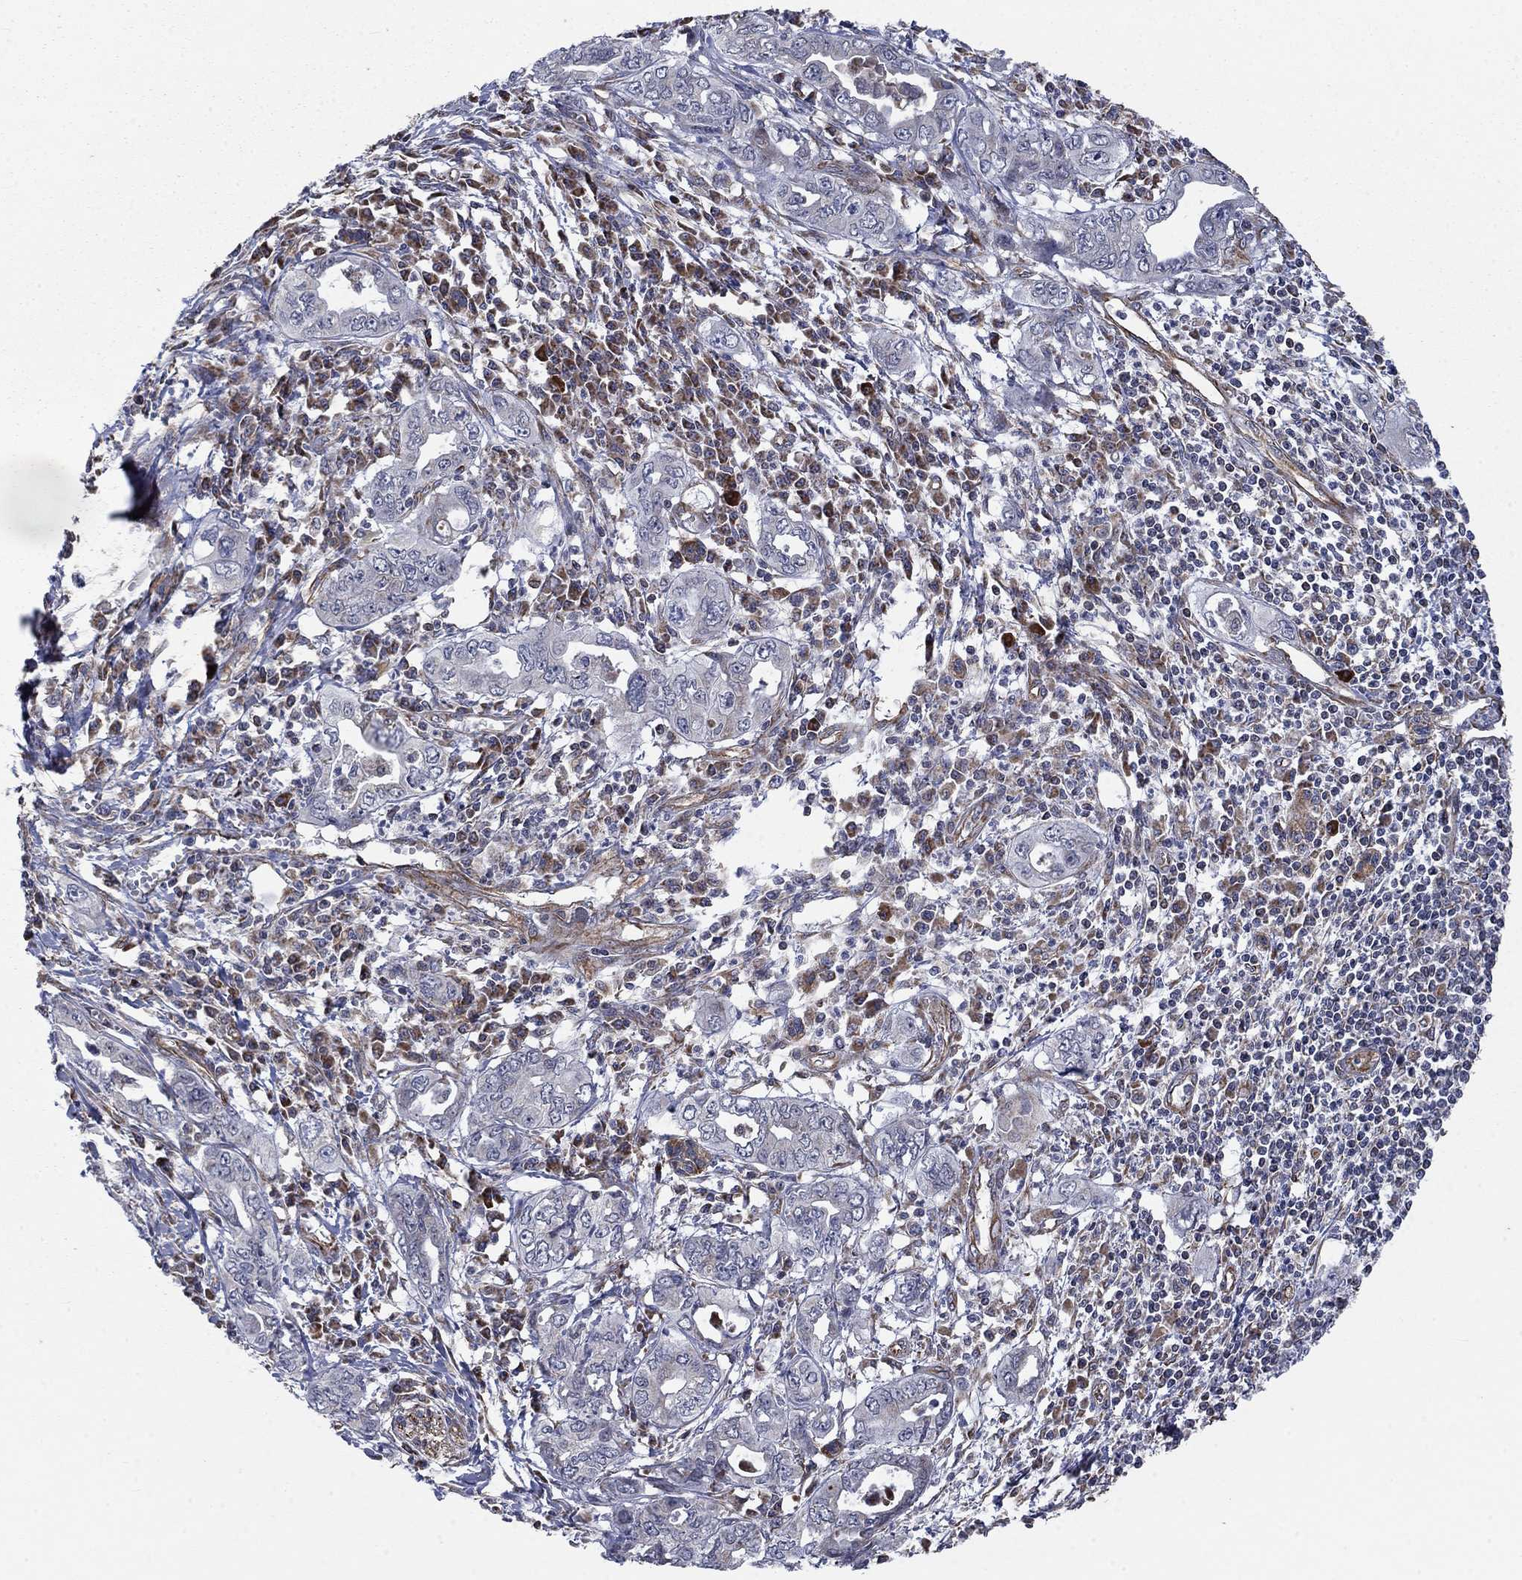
{"staining": {"intensity": "negative", "quantity": "none", "location": "none"}, "tissue": "pancreatic cancer", "cell_type": "Tumor cells", "image_type": "cancer", "snomed": [{"axis": "morphology", "description": "Adenocarcinoma, NOS"}, {"axis": "topography", "description": "Pancreas"}], "caption": "This is an IHC histopathology image of human pancreatic cancer. There is no positivity in tumor cells.", "gene": "NDUFC1", "patient": {"sex": "male", "age": 68}}